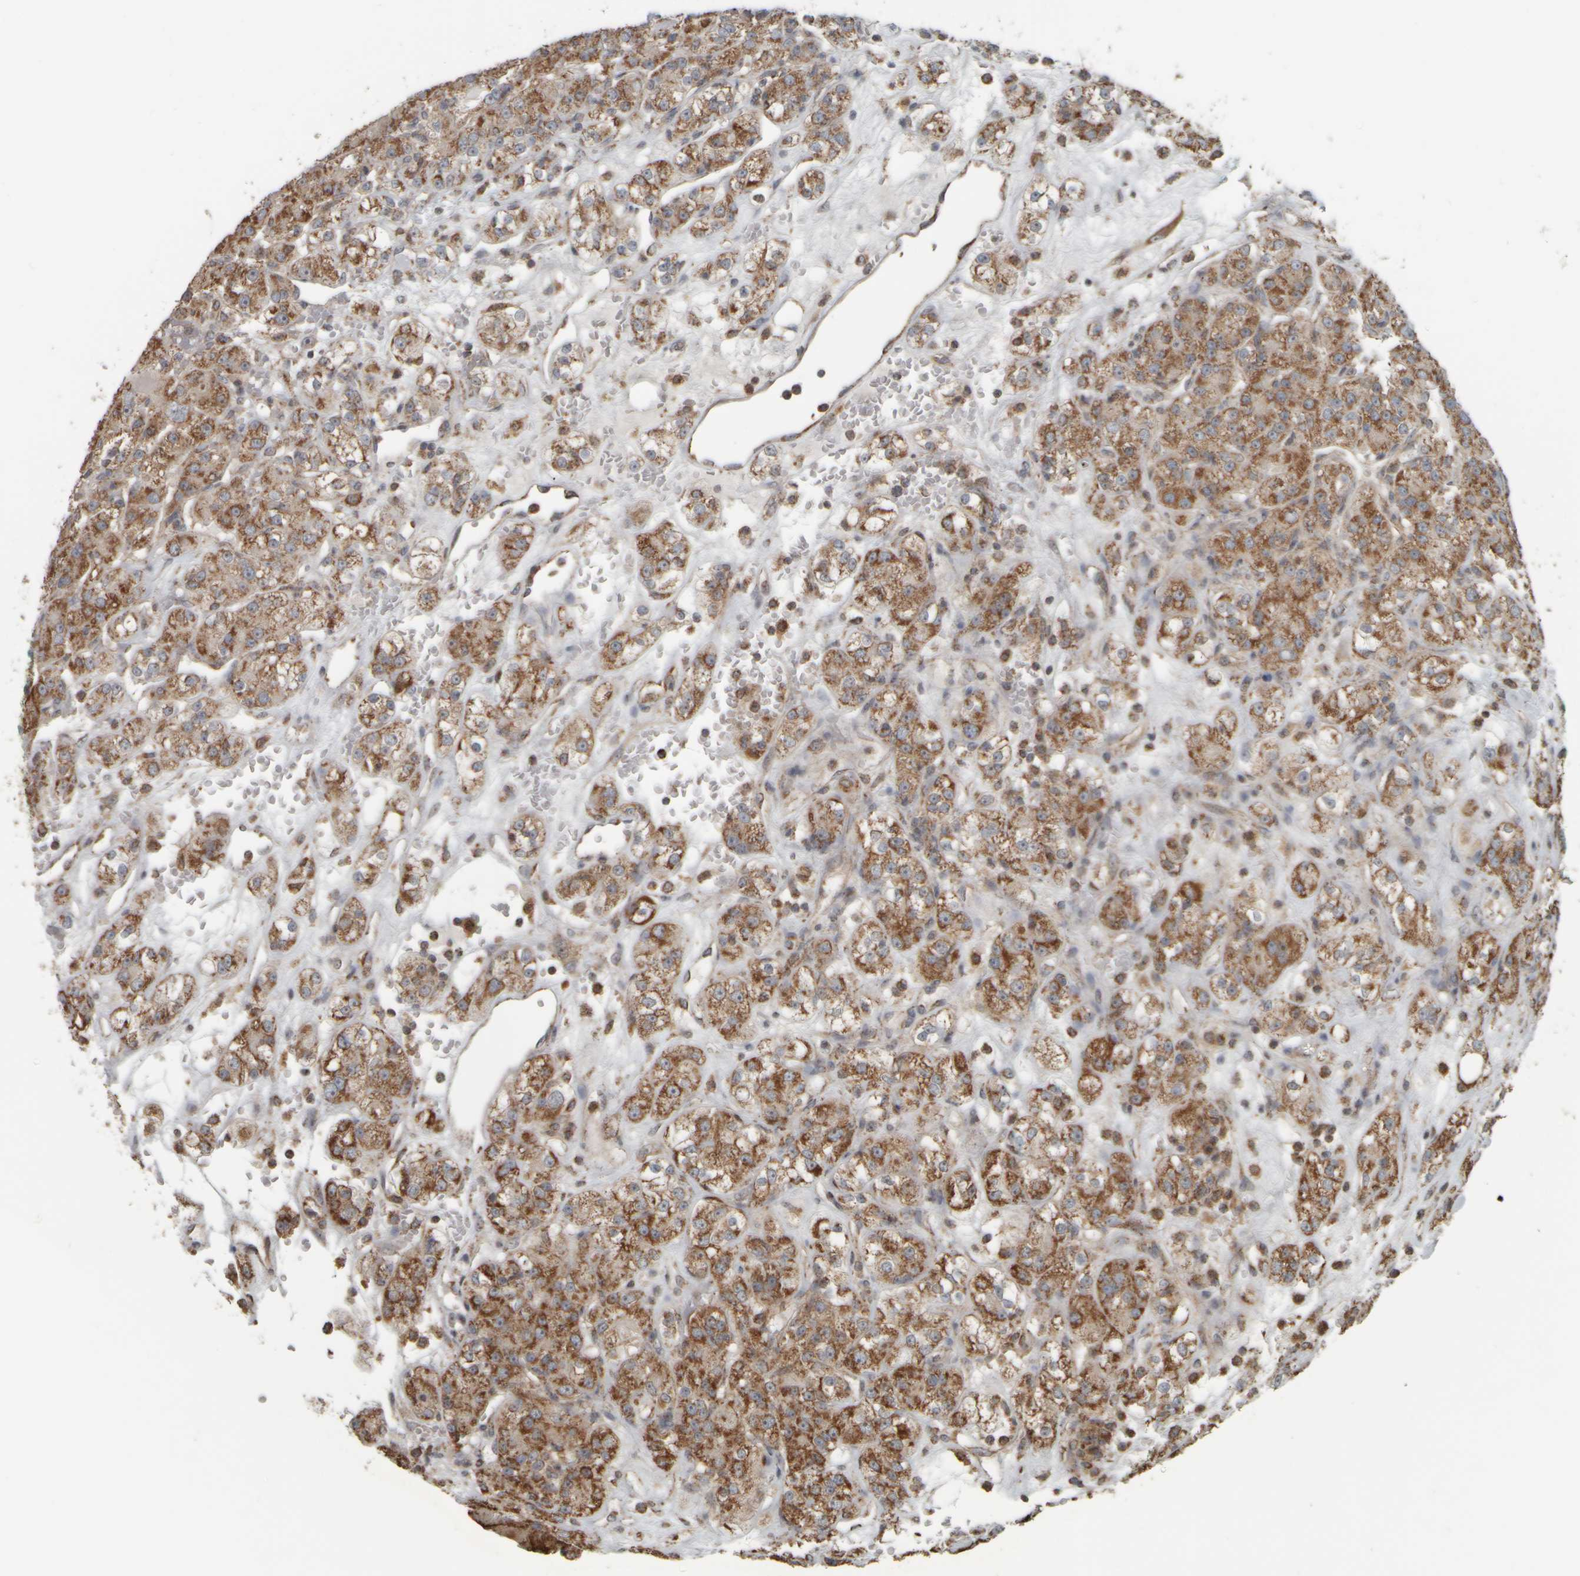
{"staining": {"intensity": "moderate", "quantity": ">75%", "location": "cytoplasmic/membranous"}, "tissue": "renal cancer", "cell_type": "Tumor cells", "image_type": "cancer", "snomed": [{"axis": "morphology", "description": "Normal tissue, NOS"}, {"axis": "morphology", "description": "Adenocarcinoma, NOS"}, {"axis": "topography", "description": "Kidney"}], "caption": "Adenocarcinoma (renal) stained with DAB immunohistochemistry shows medium levels of moderate cytoplasmic/membranous positivity in approximately >75% of tumor cells. The protein of interest is stained brown, and the nuclei are stained in blue (DAB IHC with brightfield microscopy, high magnification).", "gene": "APBB2", "patient": {"sex": "male", "age": 61}}